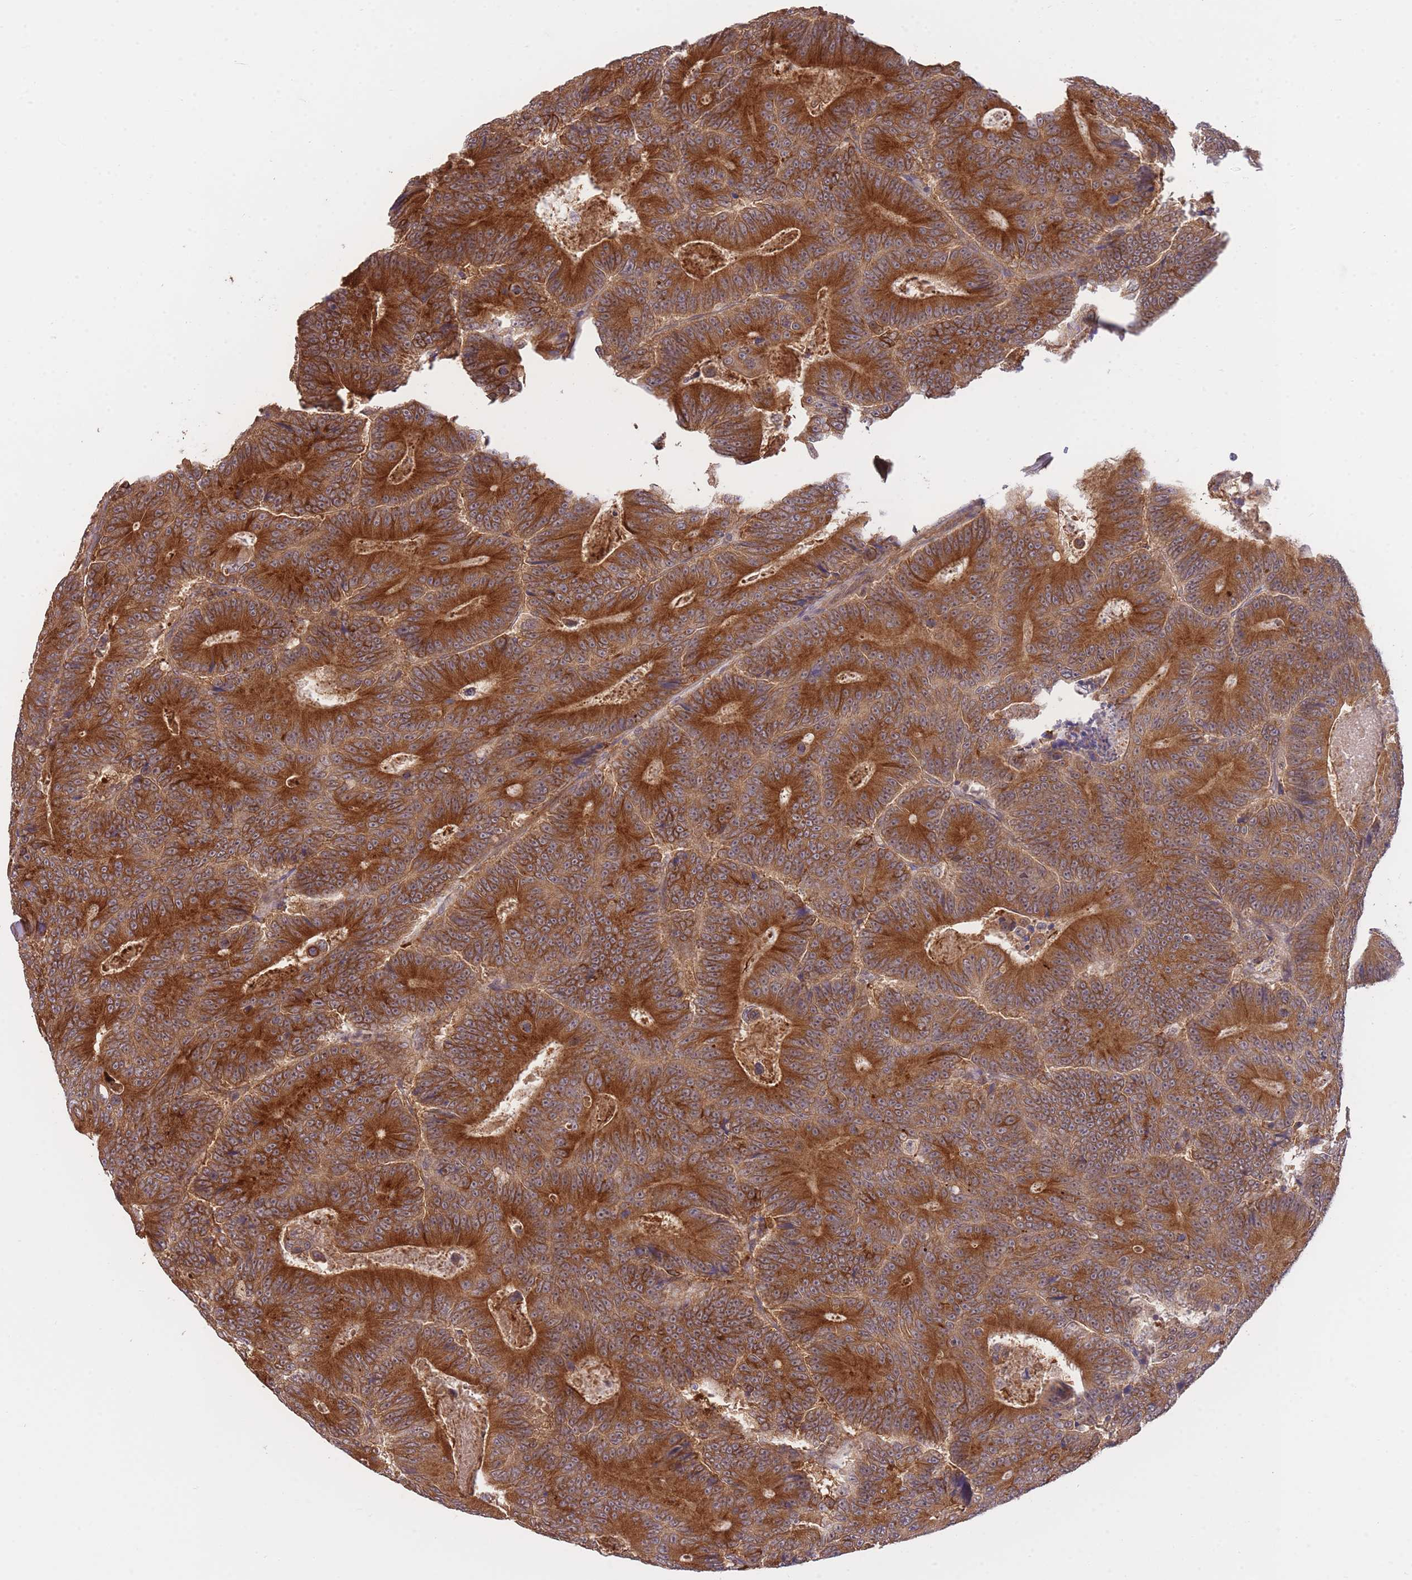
{"staining": {"intensity": "strong", "quantity": ">75%", "location": "cytoplasmic/membranous"}, "tissue": "colorectal cancer", "cell_type": "Tumor cells", "image_type": "cancer", "snomed": [{"axis": "morphology", "description": "Adenocarcinoma, NOS"}, {"axis": "topography", "description": "Colon"}], "caption": "The immunohistochemical stain shows strong cytoplasmic/membranous expression in tumor cells of colorectal cancer (adenocarcinoma) tissue.", "gene": "EXOSC8", "patient": {"sex": "male", "age": 83}}